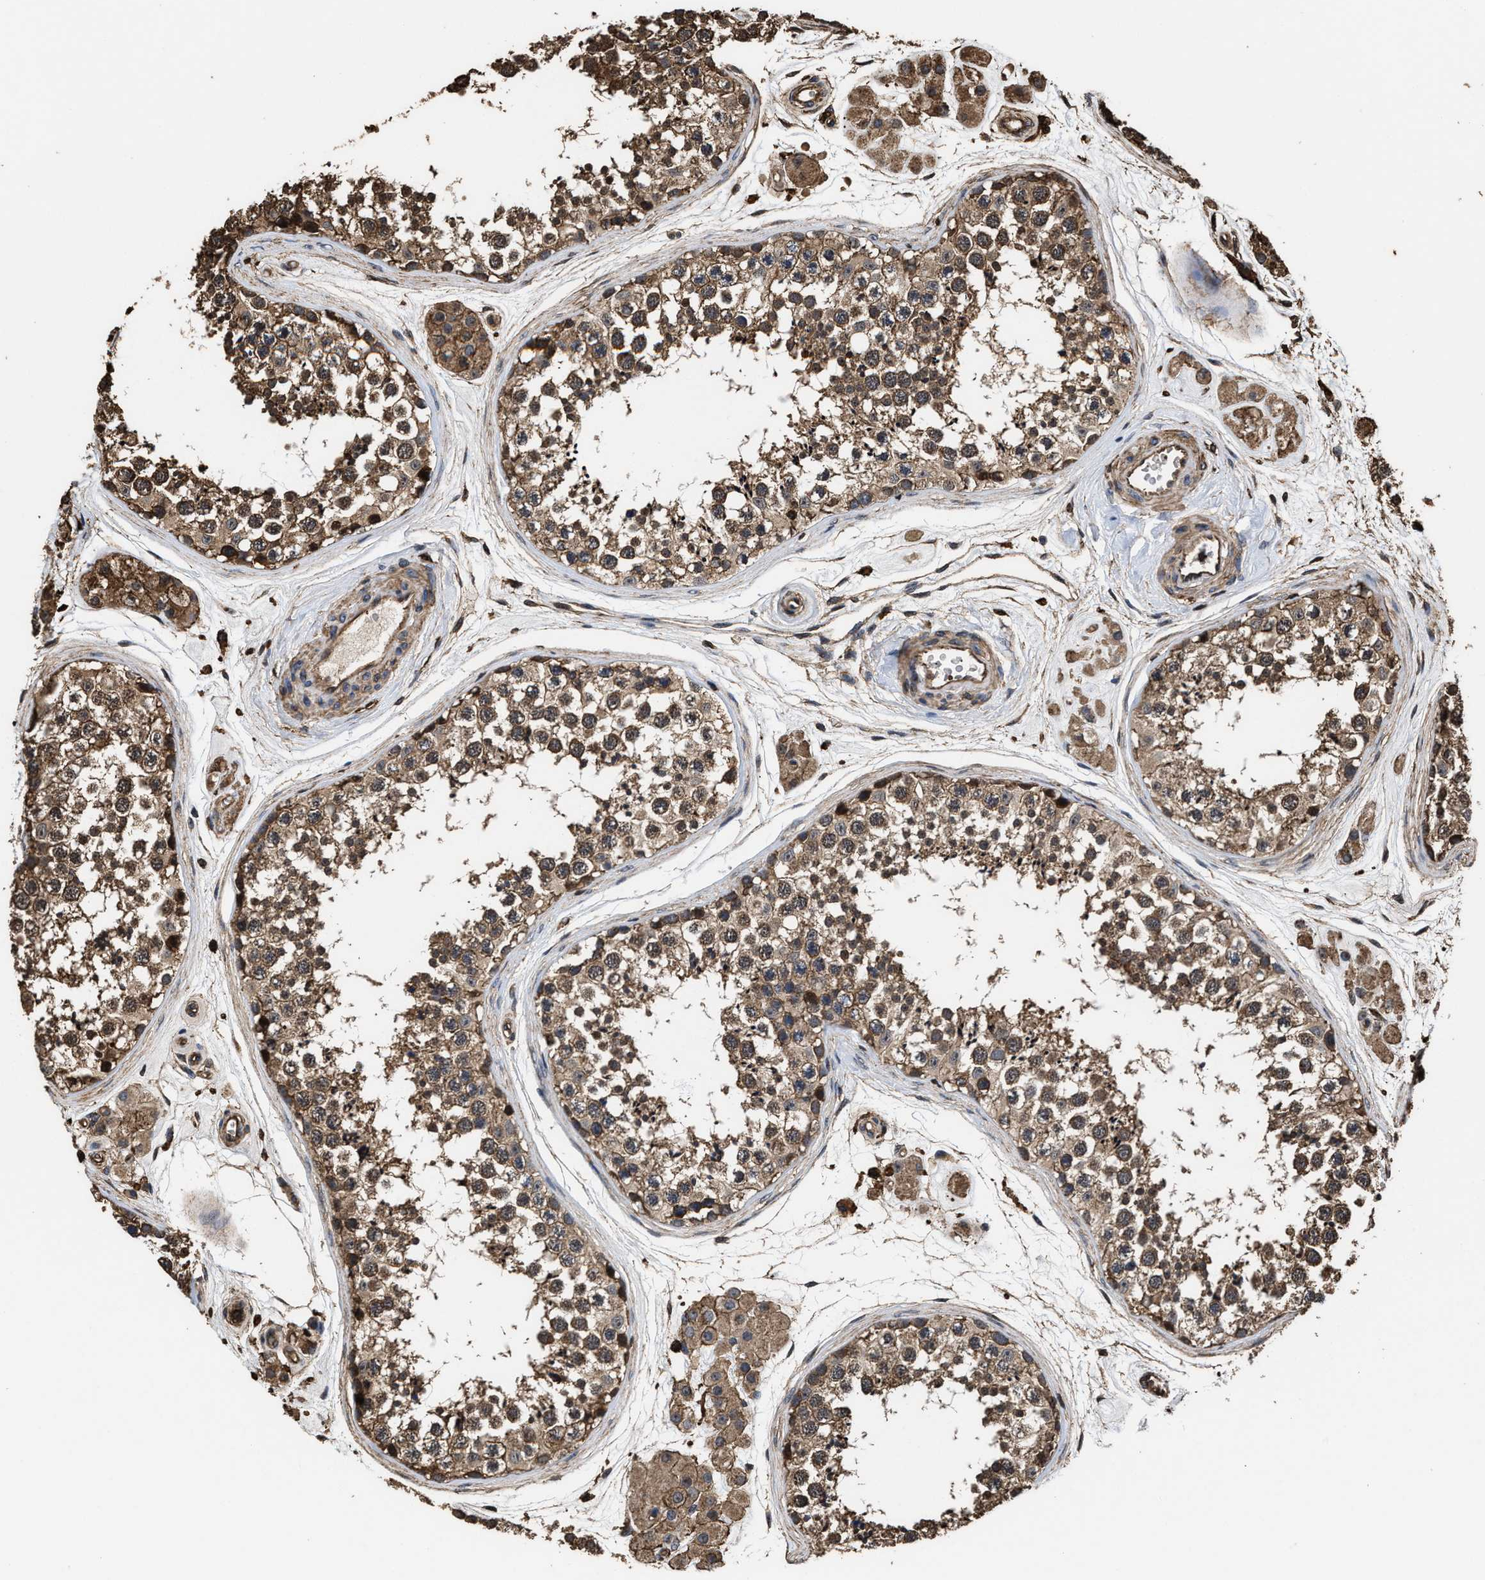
{"staining": {"intensity": "moderate", "quantity": ">75%", "location": "cytoplasmic/membranous"}, "tissue": "testis", "cell_type": "Cells in seminiferous ducts", "image_type": "normal", "snomed": [{"axis": "morphology", "description": "Normal tissue, NOS"}, {"axis": "topography", "description": "Testis"}], "caption": "A histopathology image of testis stained for a protein reveals moderate cytoplasmic/membranous brown staining in cells in seminiferous ducts.", "gene": "KBTBD2", "patient": {"sex": "male", "age": 56}}